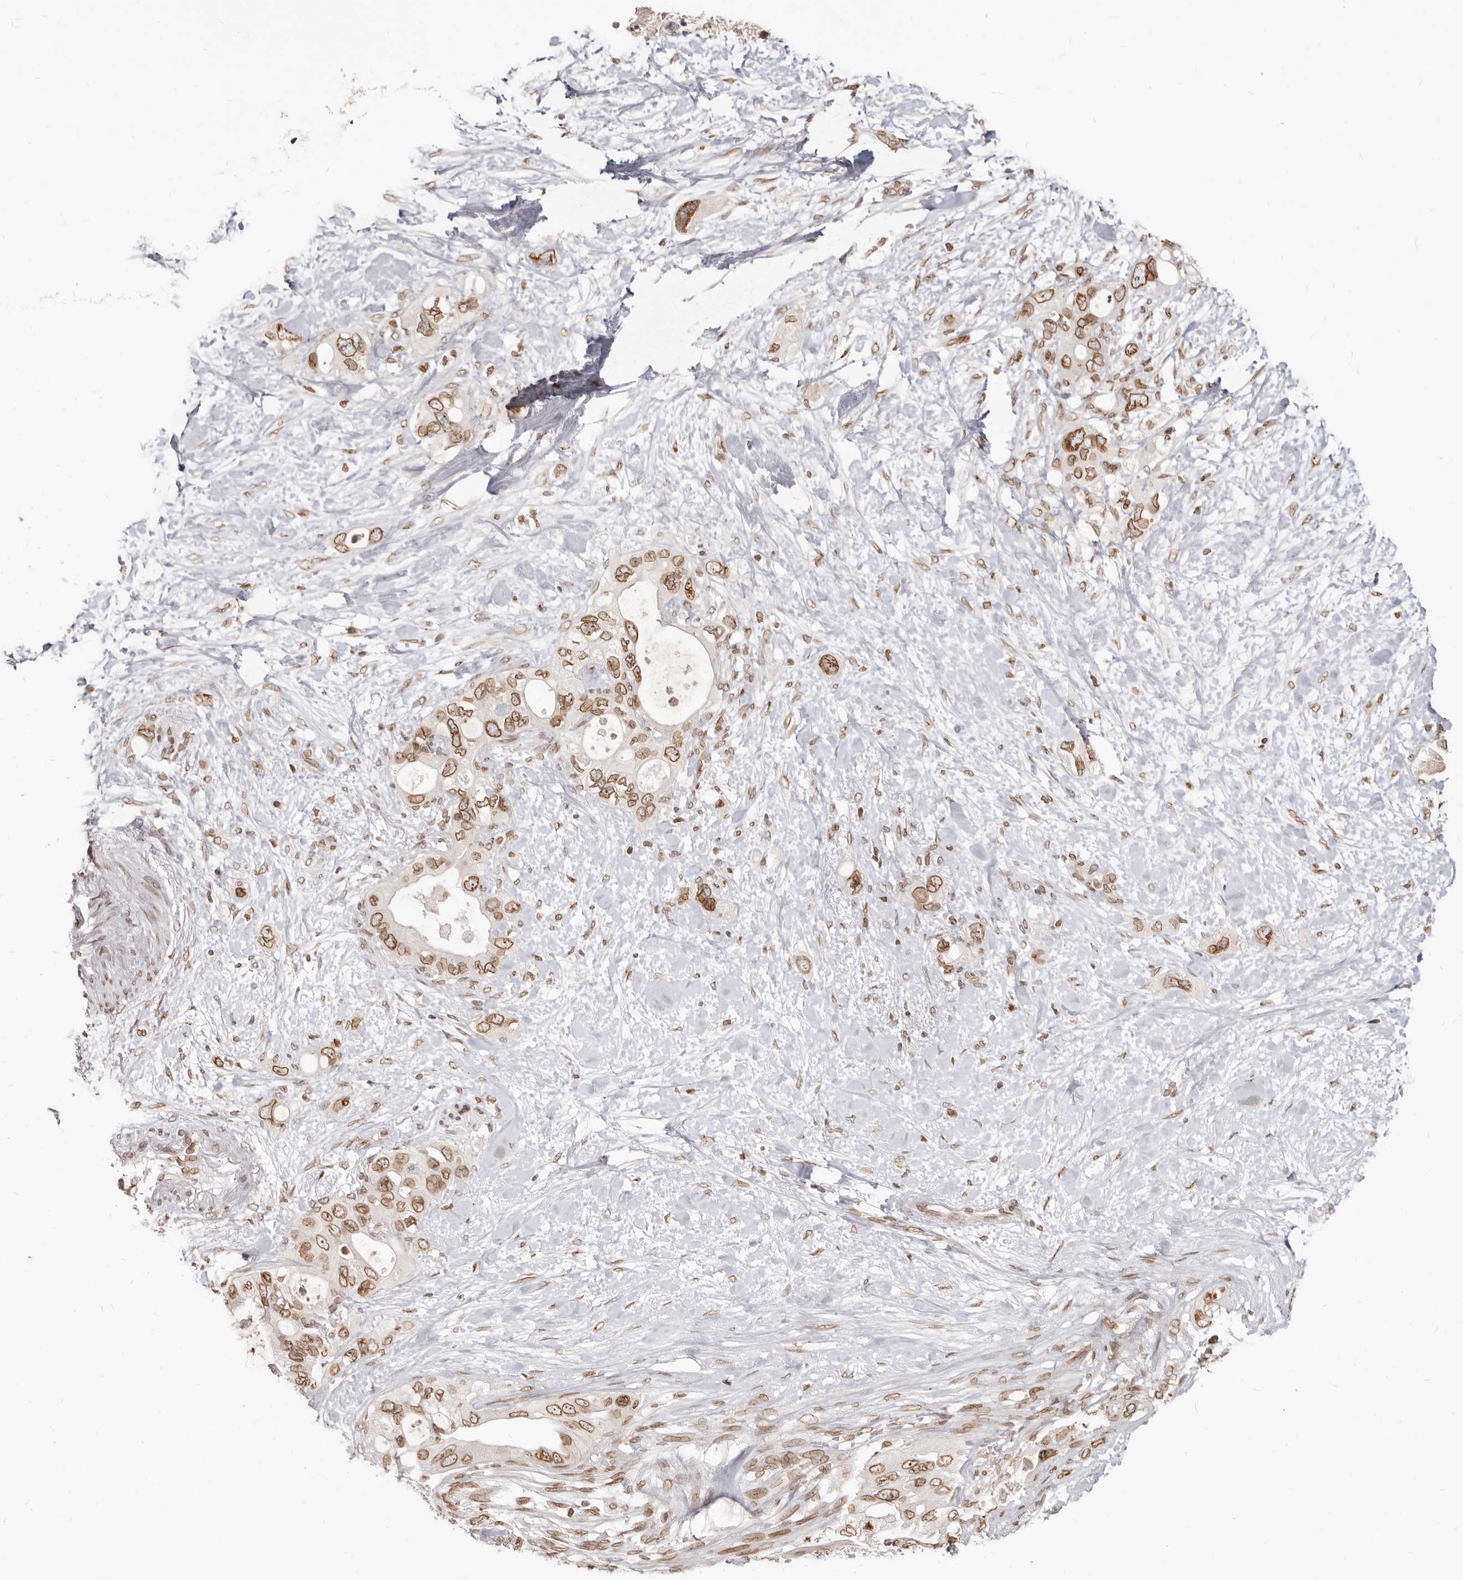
{"staining": {"intensity": "moderate", "quantity": ">75%", "location": "cytoplasmic/membranous,nuclear"}, "tissue": "pancreatic cancer", "cell_type": "Tumor cells", "image_type": "cancer", "snomed": [{"axis": "morphology", "description": "Adenocarcinoma, NOS"}, {"axis": "topography", "description": "Pancreas"}], "caption": "Protein expression analysis of pancreatic cancer (adenocarcinoma) displays moderate cytoplasmic/membranous and nuclear expression in approximately >75% of tumor cells.", "gene": "NUP153", "patient": {"sex": "female", "age": 56}}